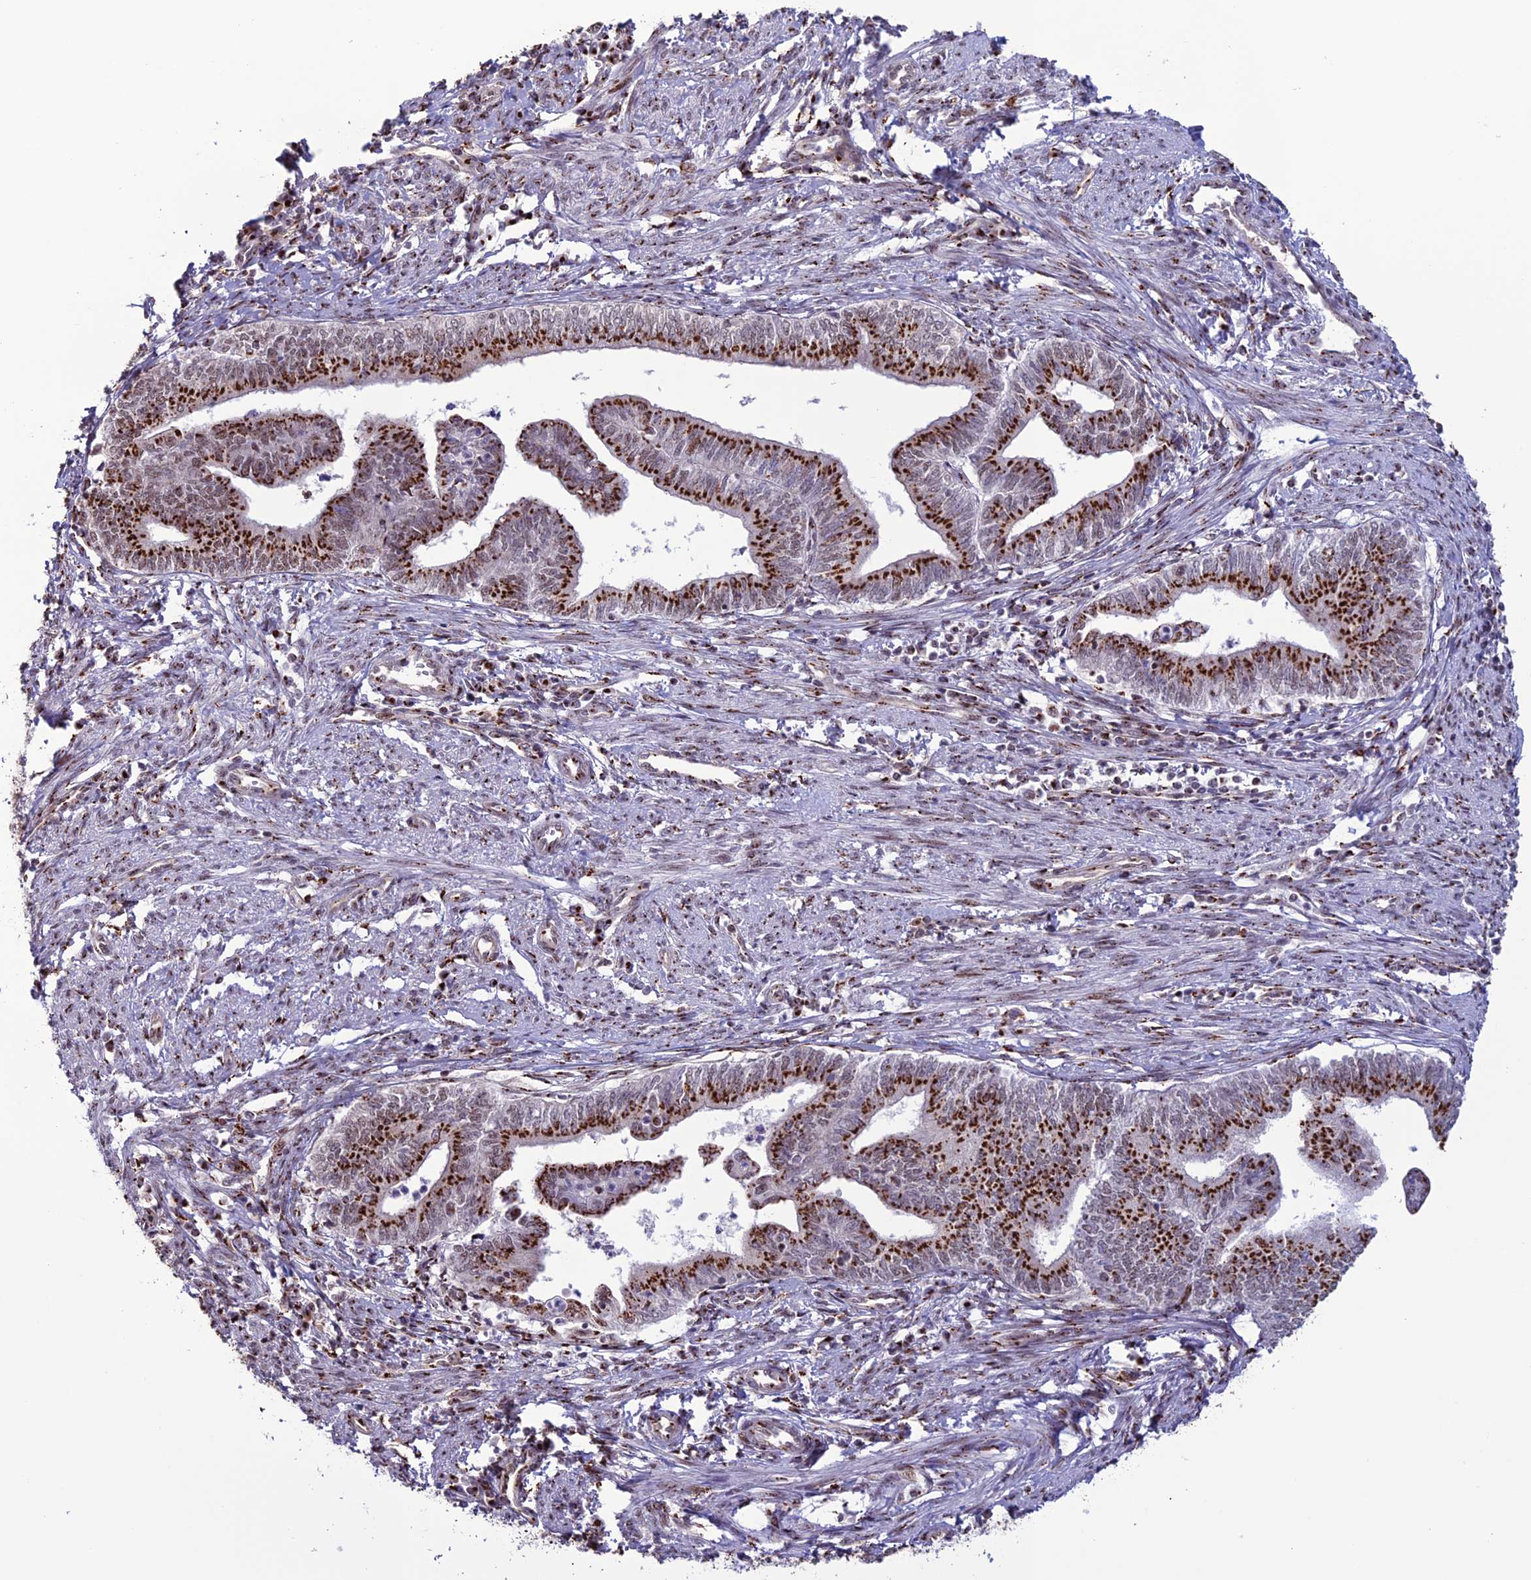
{"staining": {"intensity": "strong", "quantity": ">75%", "location": "cytoplasmic/membranous"}, "tissue": "endometrial cancer", "cell_type": "Tumor cells", "image_type": "cancer", "snomed": [{"axis": "morphology", "description": "Adenocarcinoma, NOS"}, {"axis": "topography", "description": "Endometrium"}], "caption": "Protein staining of endometrial adenocarcinoma tissue reveals strong cytoplasmic/membranous expression in approximately >75% of tumor cells. The staining was performed using DAB (3,3'-diaminobenzidine), with brown indicating positive protein expression. Nuclei are stained blue with hematoxylin.", "gene": "PLEKHA4", "patient": {"sex": "female", "age": 66}}